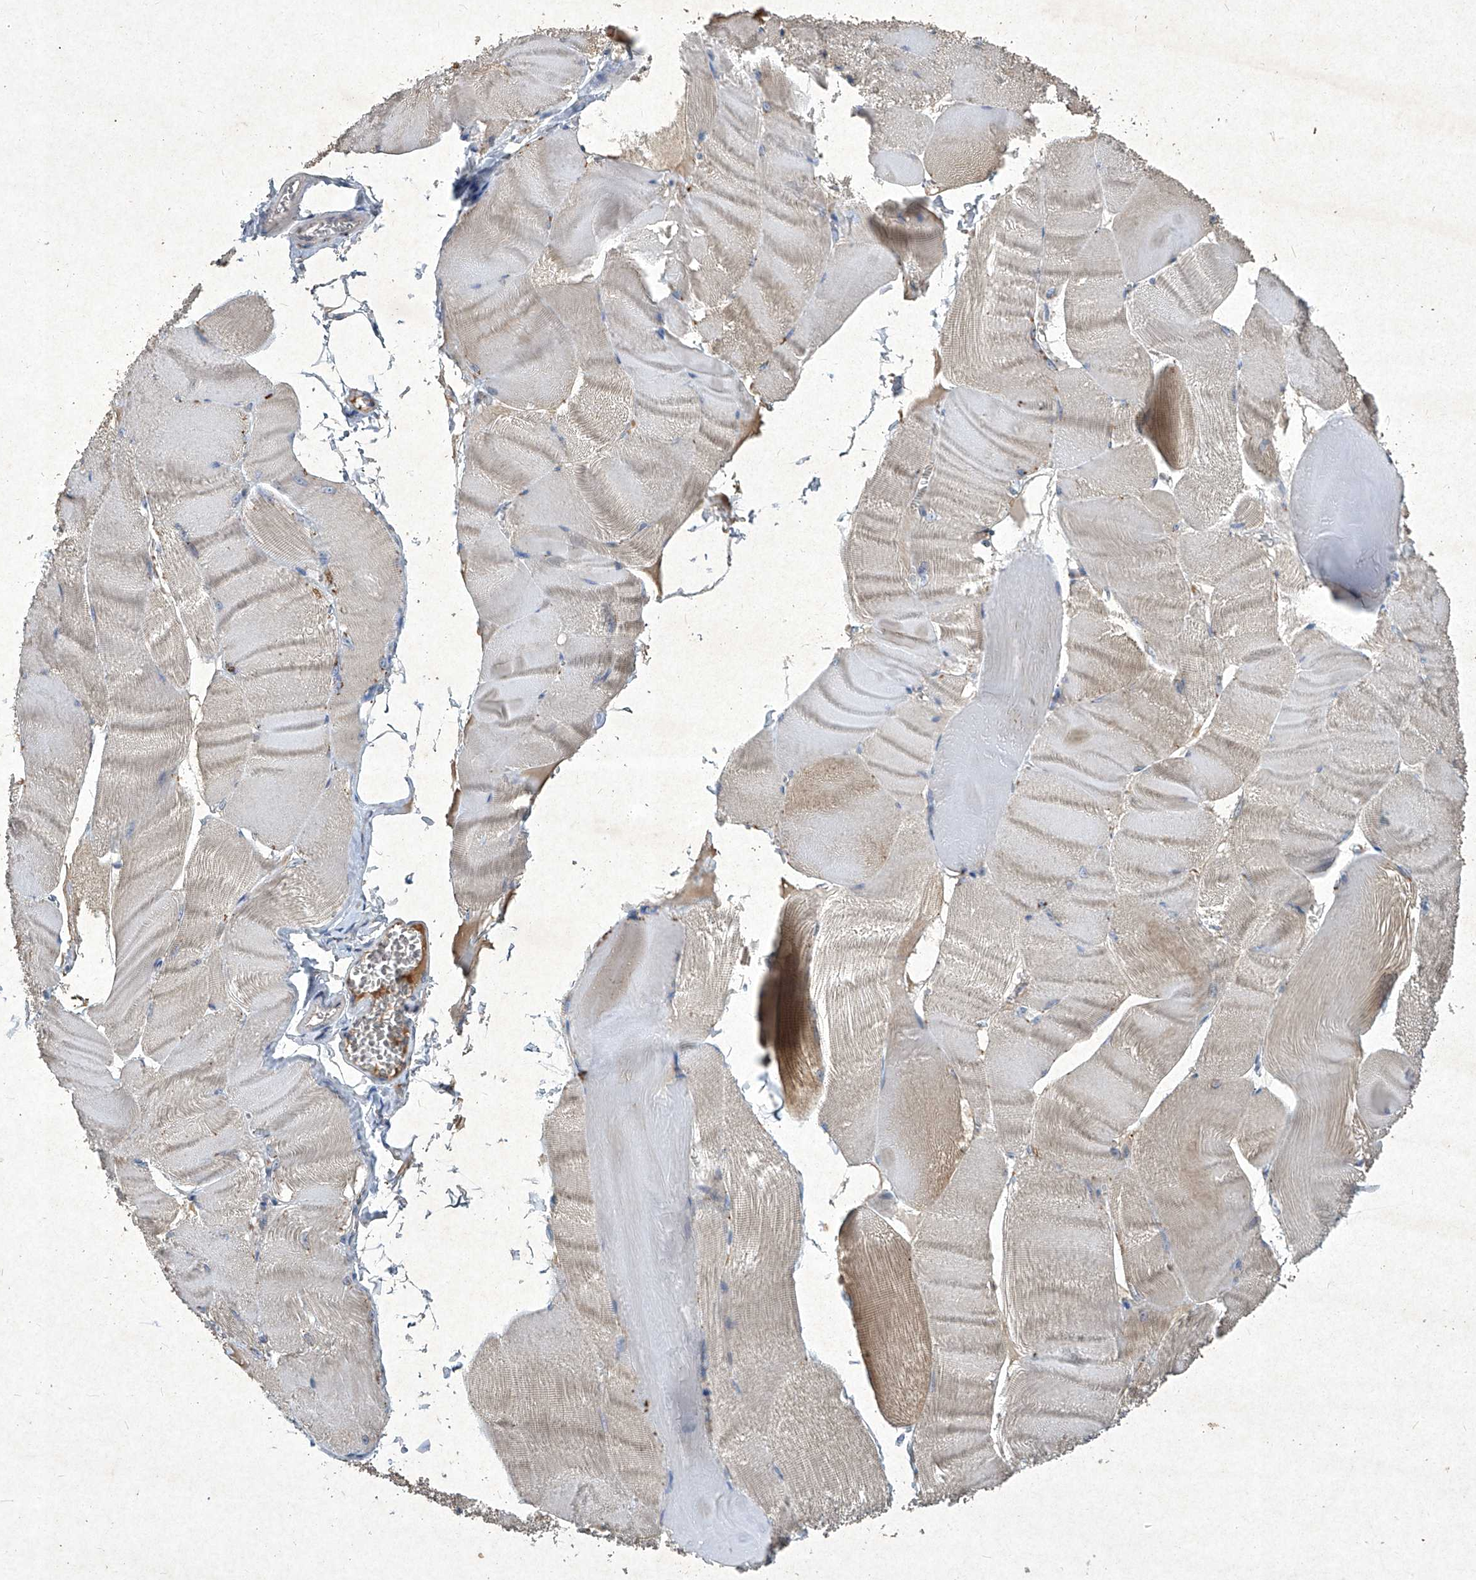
{"staining": {"intensity": "moderate", "quantity": "<25%", "location": "cytoplasmic/membranous"}, "tissue": "skeletal muscle", "cell_type": "Myocytes", "image_type": "normal", "snomed": [{"axis": "morphology", "description": "Normal tissue, NOS"}, {"axis": "morphology", "description": "Basal cell carcinoma"}, {"axis": "topography", "description": "Skeletal muscle"}], "caption": "A brown stain highlights moderate cytoplasmic/membranous expression of a protein in myocytes of normal human skeletal muscle. The staining is performed using DAB (3,3'-diaminobenzidine) brown chromogen to label protein expression. The nuclei are counter-stained blue using hematoxylin.", "gene": "MED16", "patient": {"sex": "female", "age": 64}}